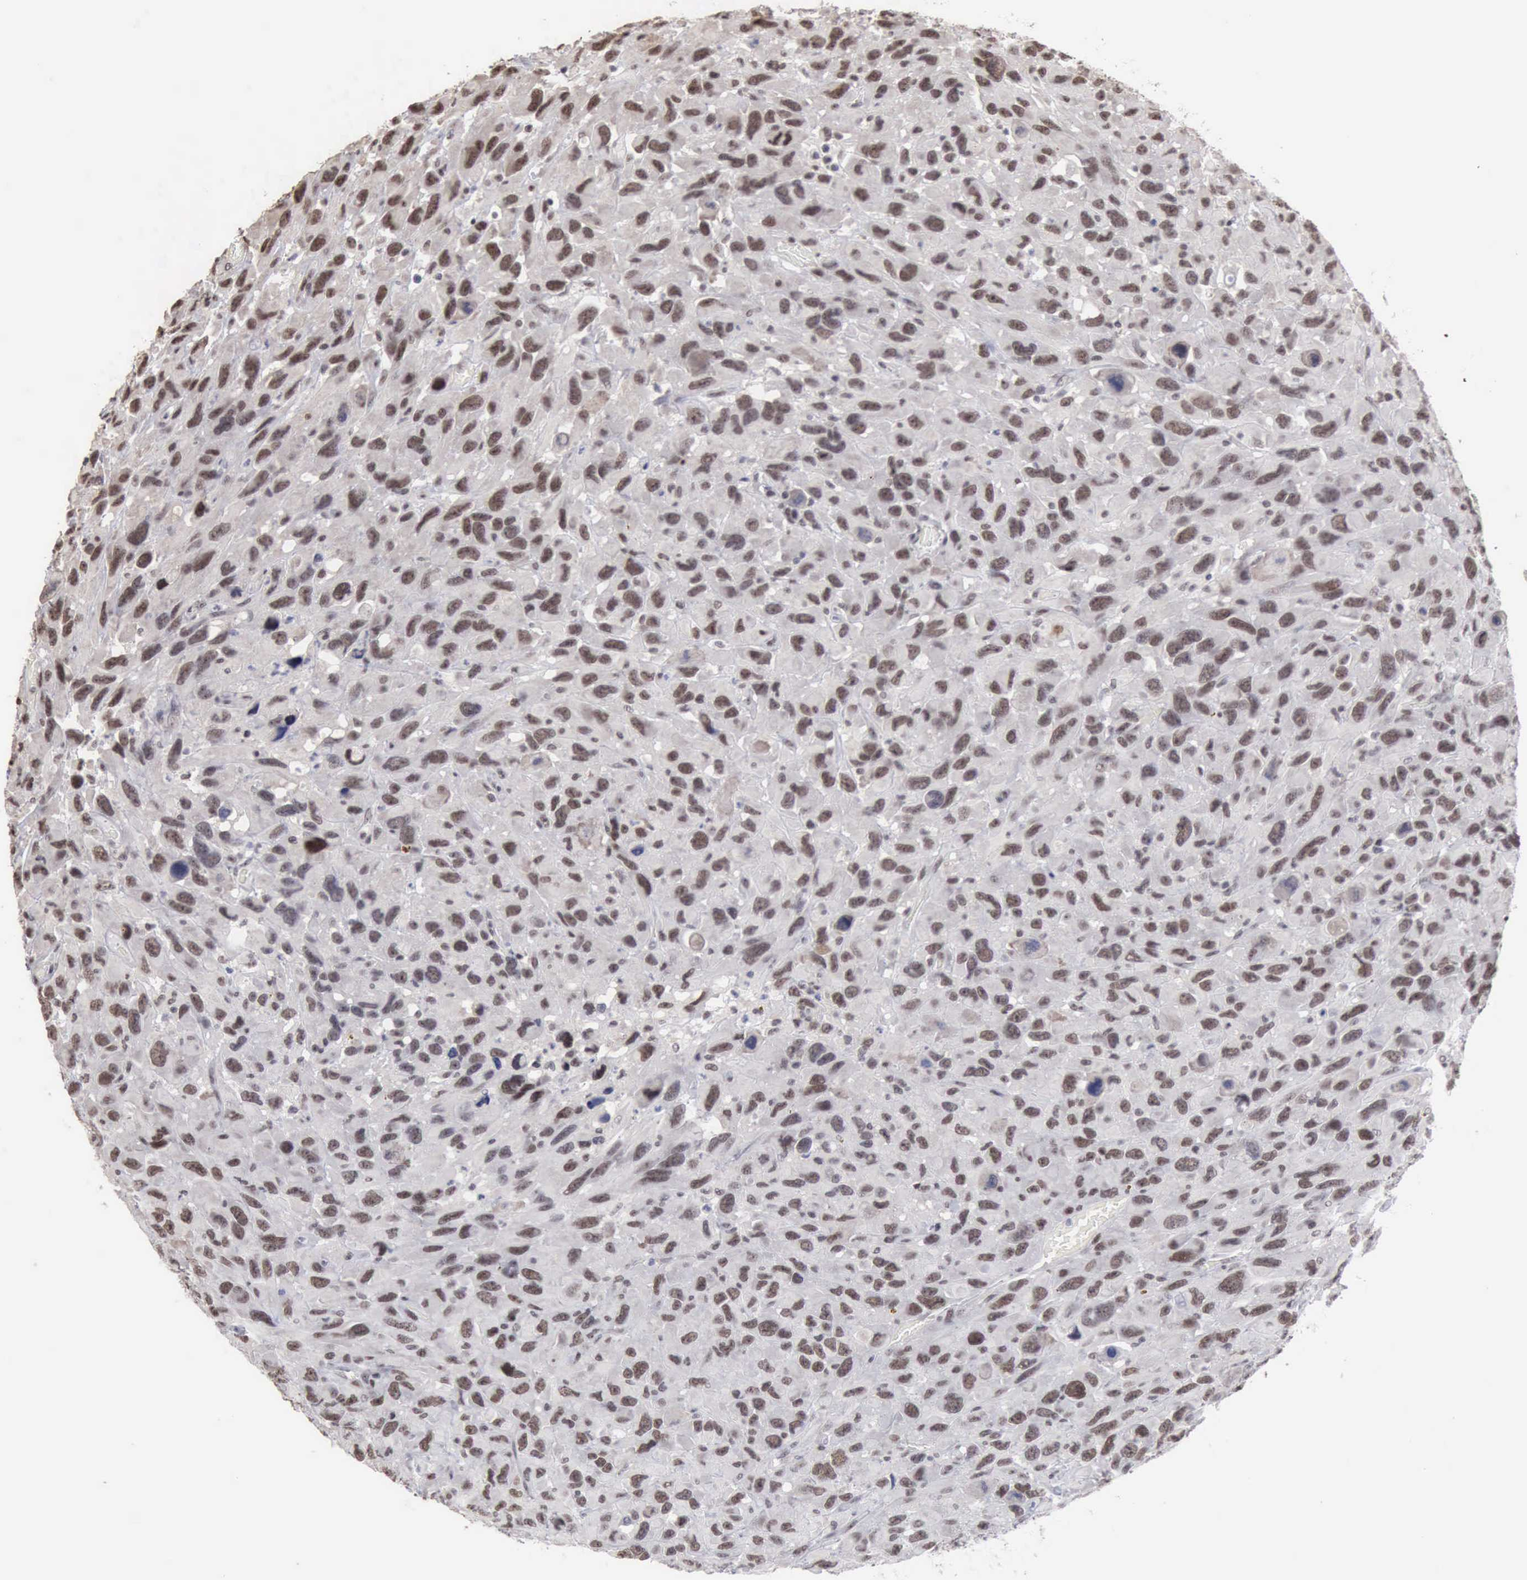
{"staining": {"intensity": "strong", "quantity": ">75%", "location": "nuclear"}, "tissue": "renal cancer", "cell_type": "Tumor cells", "image_type": "cancer", "snomed": [{"axis": "morphology", "description": "Adenocarcinoma, NOS"}, {"axis": "topography", "description": "Kidney"}], "caption": "Tumor cells exhibit high levels of strong nuclear staining in approximately >75% of cells in adenocarcinoma (renal).", "gene": "TAF1", "patient": {"sex": "male", "age": 79}}